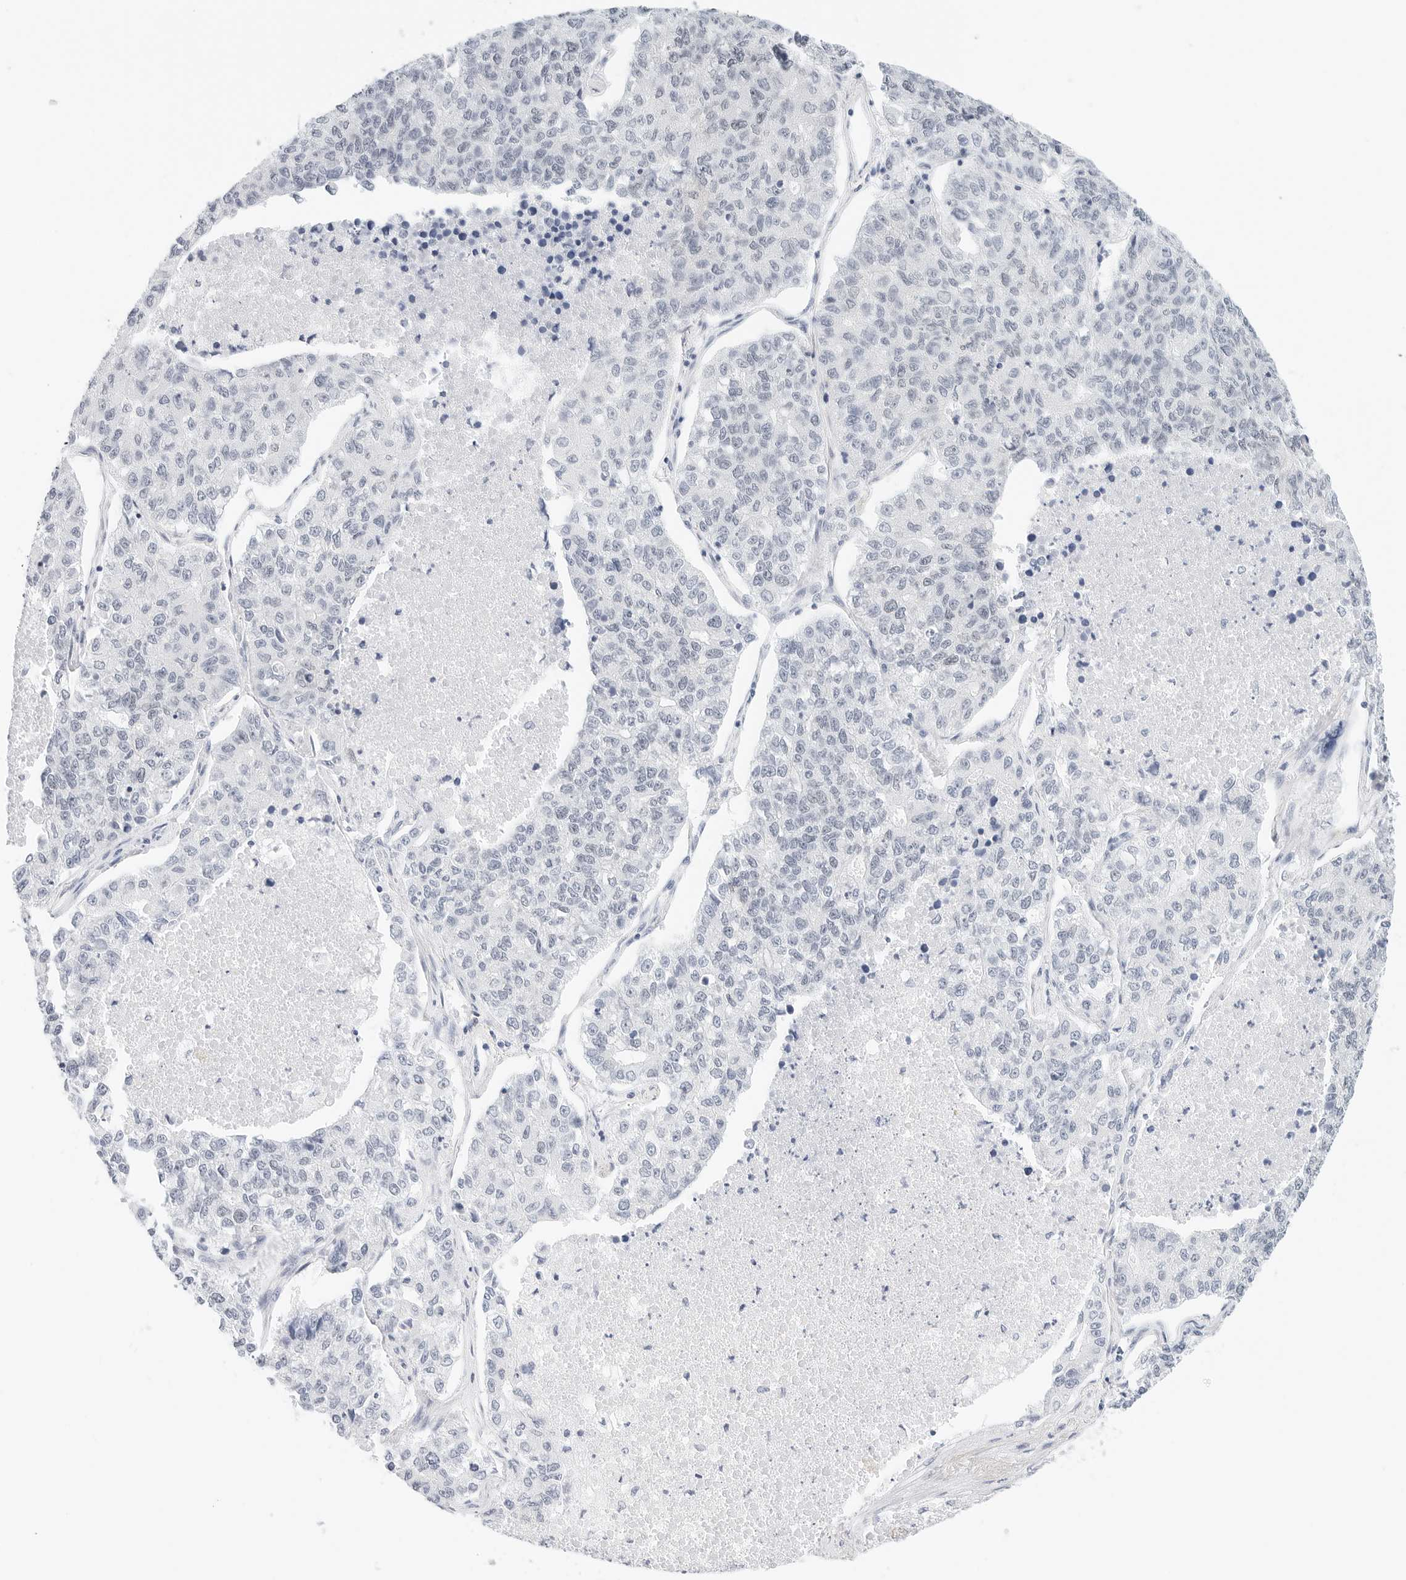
{"staining": {"intensity": "negative", "quantity": "none", "location": "none"}, "tissue": "lung cancer", "cell_type": "Tumor cells", "image_type": "cancer", "snomed": [{"axis": "morphology", "description": "Adenocarcinoma, NOS"}, {"axis": "topography", "description": "Lung"}], "caption": "This is an IHC image of human lung adenocarcinoma. There is no positivity in tumor cells.", "gene": "CD22", "patient": {"sex": "male", "age": 49}}